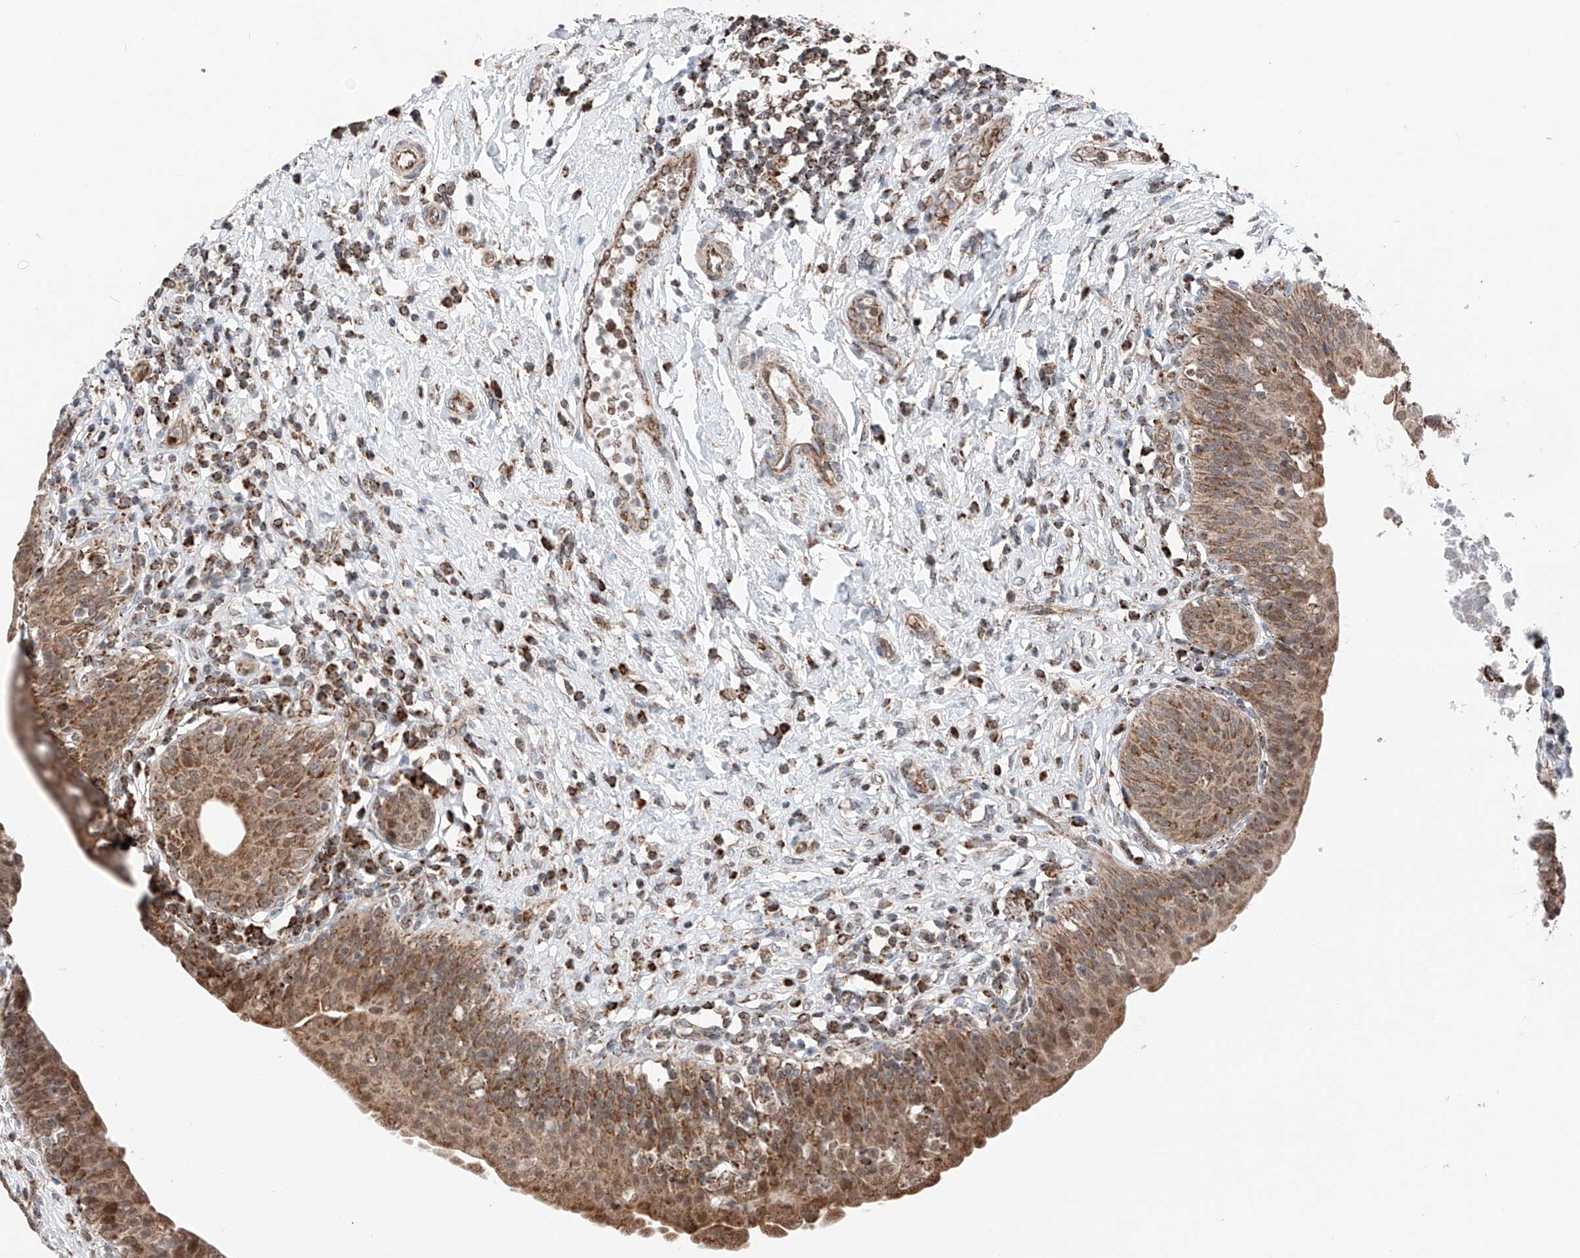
{"staining": {"intensity": "moderate", "quantity": ">75%", "location": "cytoplasmic/membranous"}, "tissue": "urinary bladder", "cell_type": "Urothelial cells", "image_type": "normal", "snomed": [{"axis": "morphology", "description": "Normal tissue, NOS"}, {"axis": "topography", "description": "Urinary bladder"}], "caption": "Immunohistochemical staining of unremarkable urinary bladder shows medium levels of moderate cytoplasmic/membranous positivity in approximately >75% of urothelial cells. The staining is performed using DAB (3,3'-diaminobenzidine) brown chromogen to label protein expression. The nuclei are counter-stained blue using hematoxylin.", "gene": "ZSCAN29", "patient": {"sex": "male", "age": 83}}